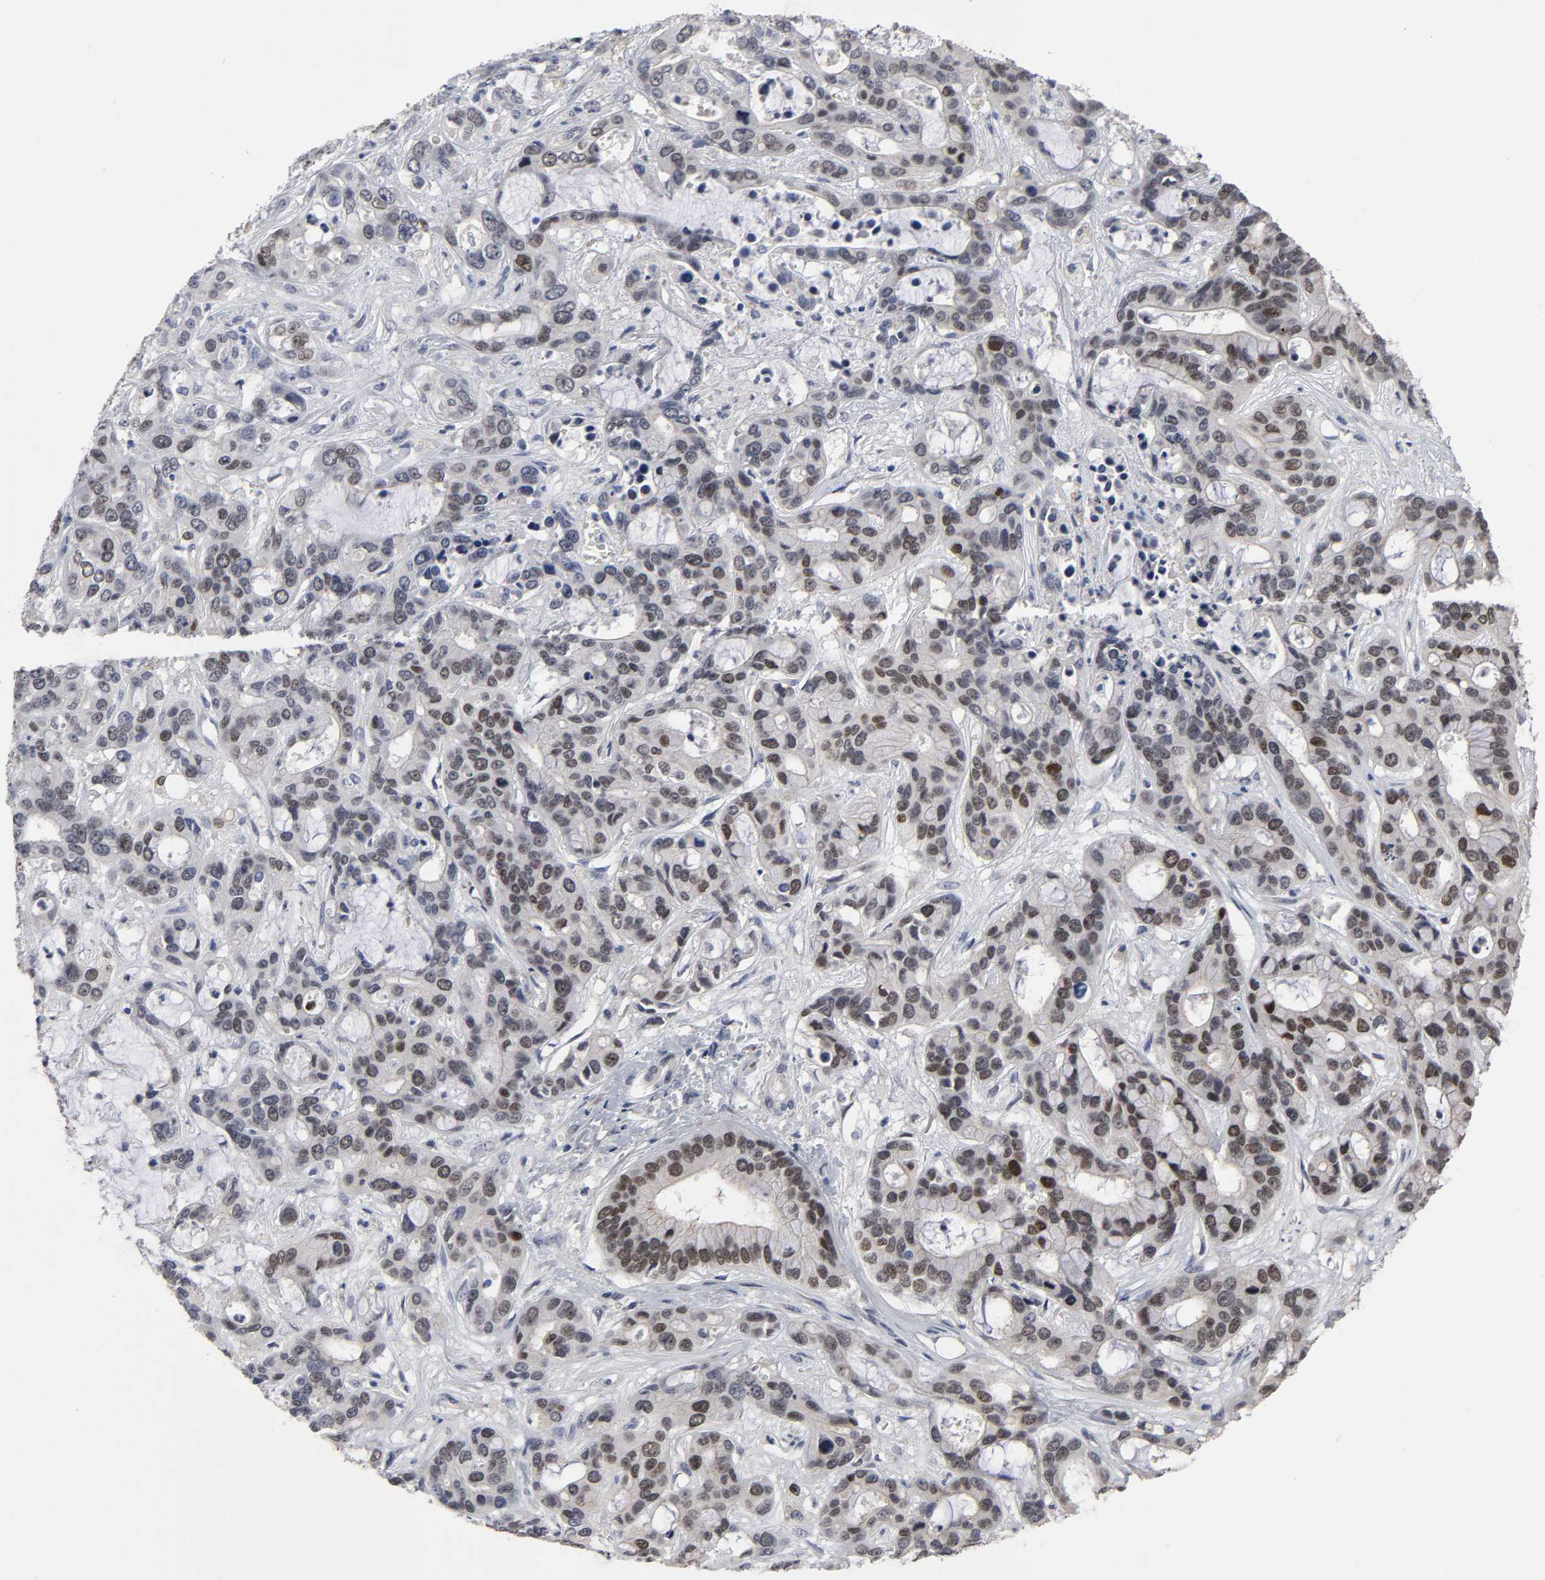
{"staining": {"intensity": "moderate", "quantity": "25%-75%", "location": "nuclear"}, "tissue": "liver cancer", "cell_type": "Tumor cells", "image_type": "cancer", "snomed": [{"axis": "morphology", "description": "Cholangiocarcinoma"}, {"axis": "topography", "description": "Liver"}], "caption": "Immunohistochemistry of human liver cancer displays medium levels of moderate nuclear staining in approximately 25%-75% of tumor cells. The staining was performed using DAB, with brown indicating positive protein expression. Nuclei are stained blue with hematoxylin.", "gene": "HNF4A", "patient": {"sex": "female", "age": 65}}